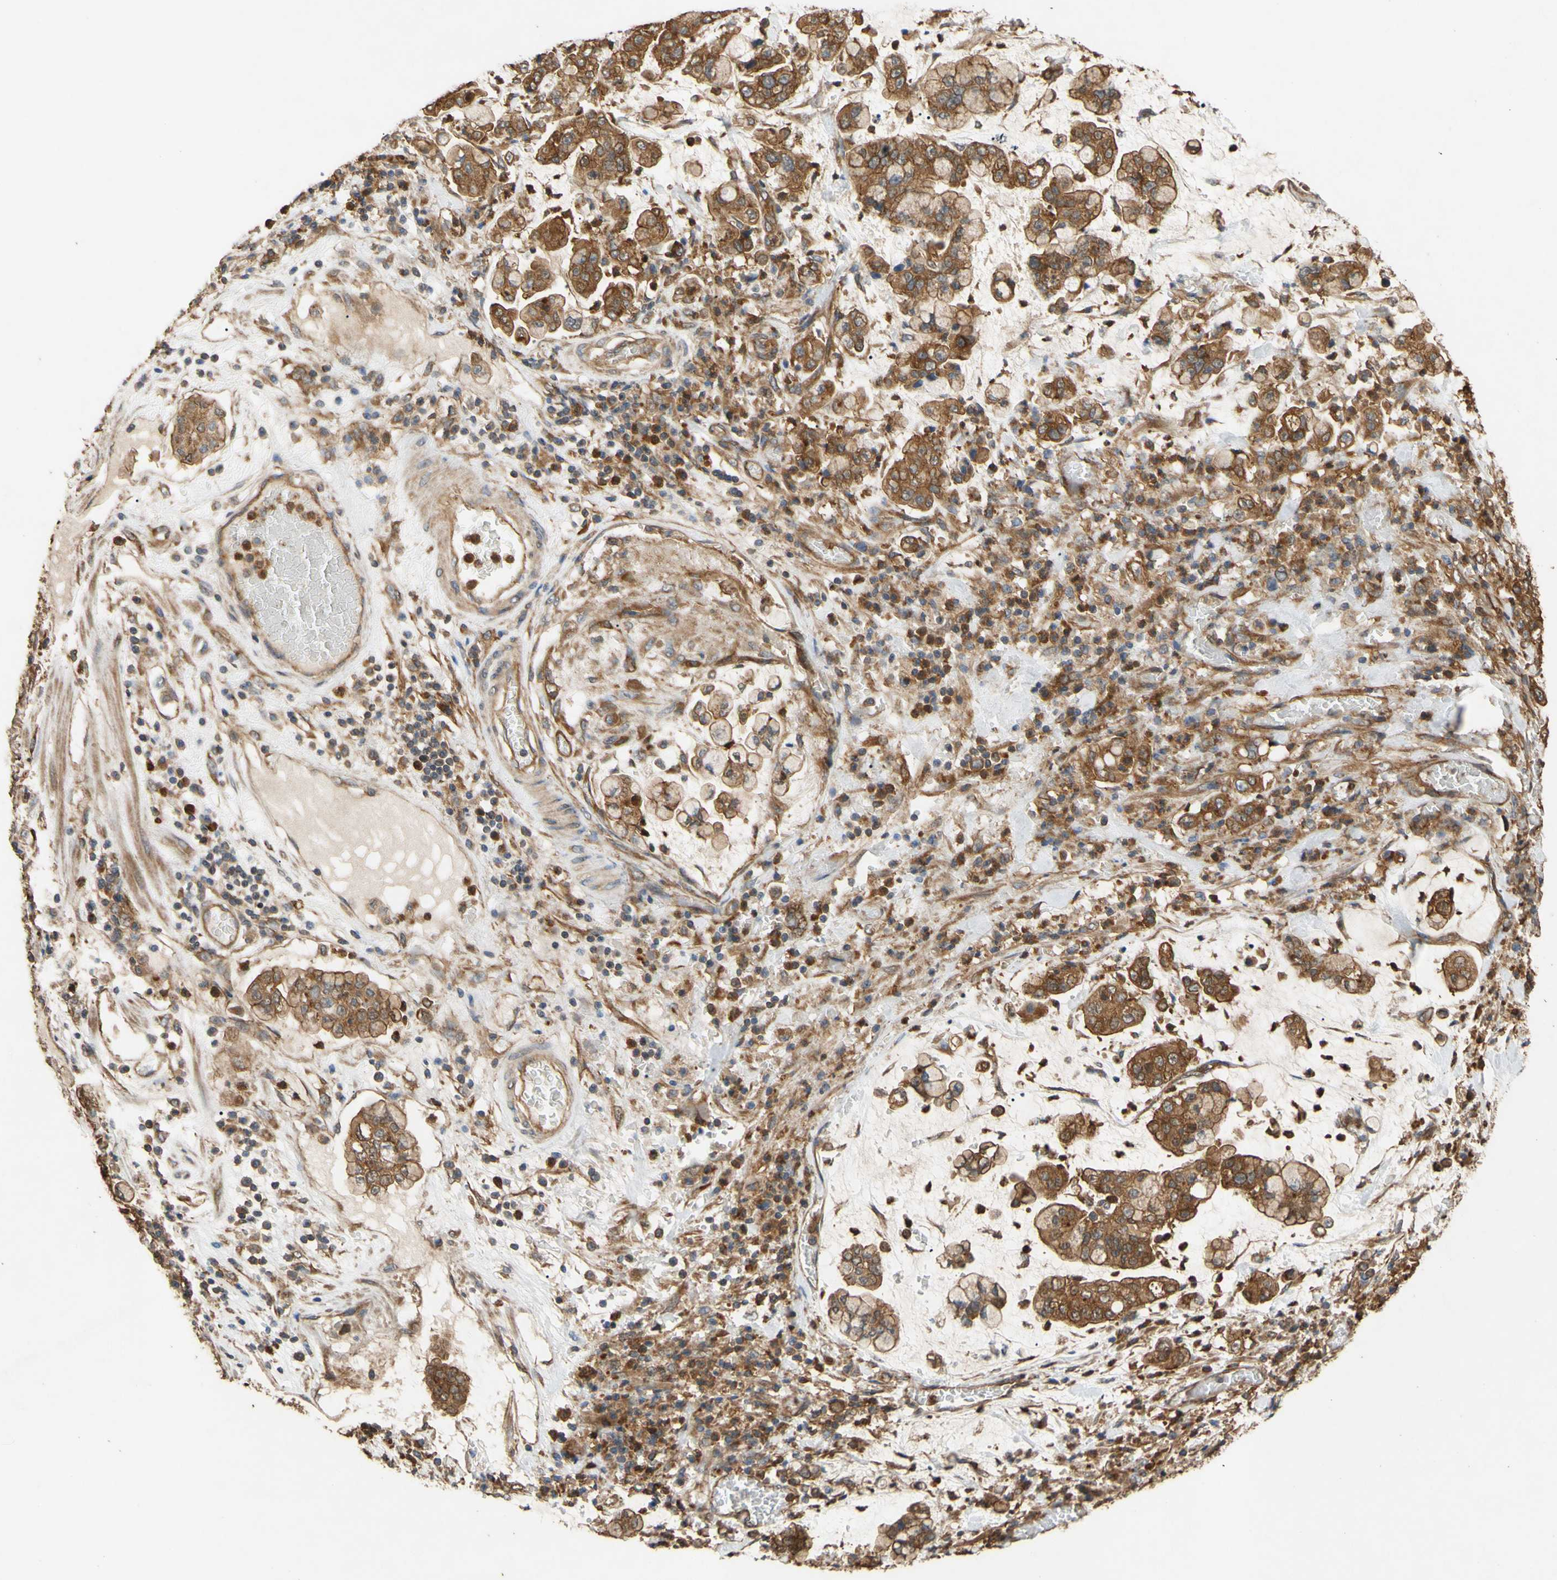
{"staining": {"intensity": "strong", "quantity": ">75%", "location": "cytoplasmic/membranous"}, "tissue": "stomach cancer", "cell_type": "Tumor cells", "image_type": "cancer", "snomed": [{"axis": "morphology", "description": "Normal tissue, NOS"}, {"axis": "morphology", "description": "Adenocarcinoma, NOS"}, {"axis": "topography", "description": "Stomach, upper"}, {"axis": "topography", "description": "Stomach"}], "caption": "Brown immunohistochemical staining in adenocarcinoma (stomach) demonstrates strong cytoplasmic/membranous expression in approximately >75% of tumor cells.", "gene": "CTTN", "patient": {"sex": "male", "age": 76}}